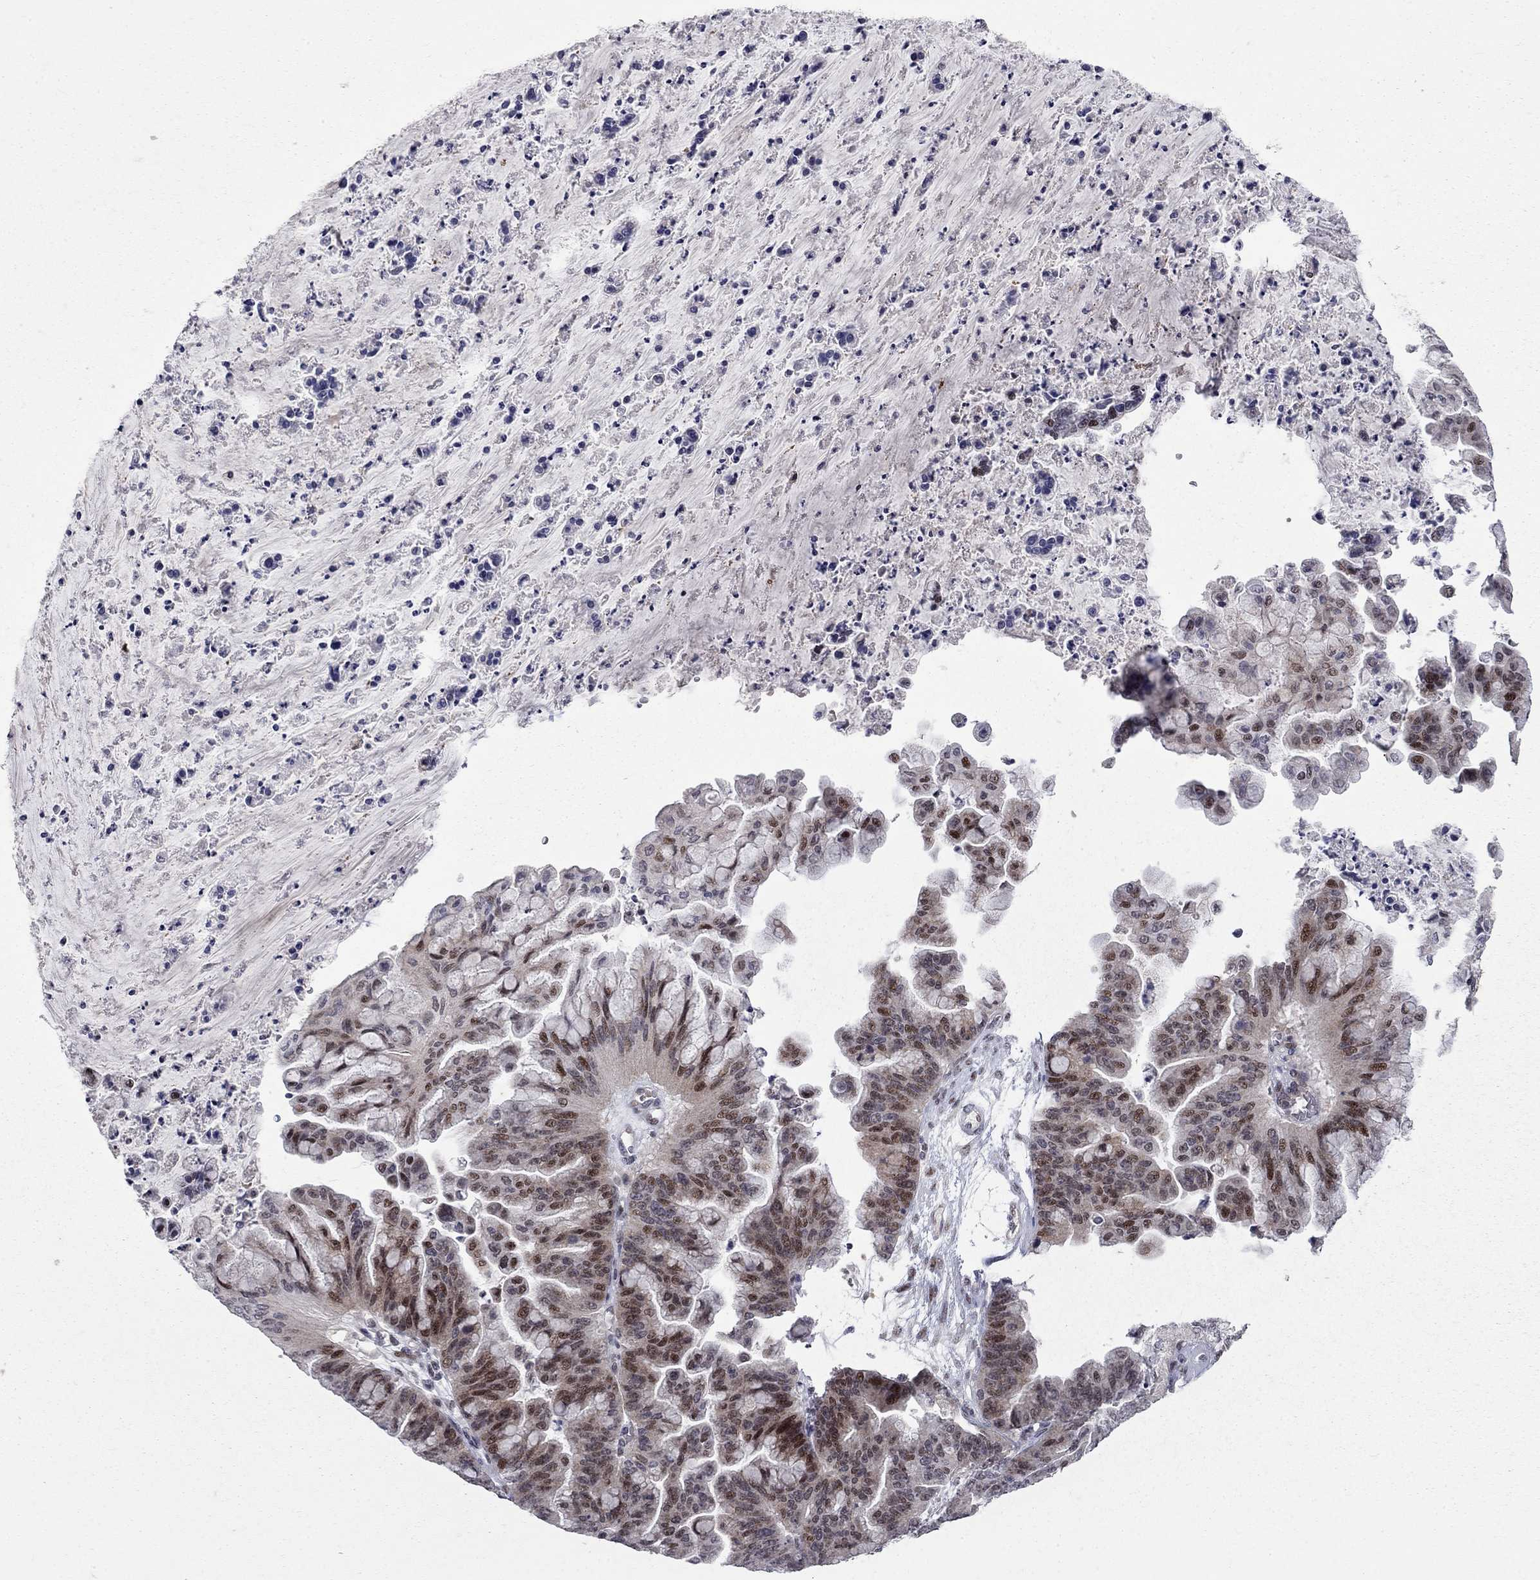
{"staining": {"intensity": "moderate", "quantity": "<25%", "location": "nuclear"}, "tissue": "ovarian cancer", "cell_type": "Tumor cells", "image_type": "cancer", "snomed": [{"axis": "morphology", "description": "Cystadenocarcinoma, mucinous, NOS"}, {"axis": "topography", "description": "Ovary"}], "caption": "The immunohistochemical stain shows moderate nuclear expression in tumor cells of ovarian cancer tissue.", "gene": "HDAC3", "patient": {"sex": "female", "age": 67}}